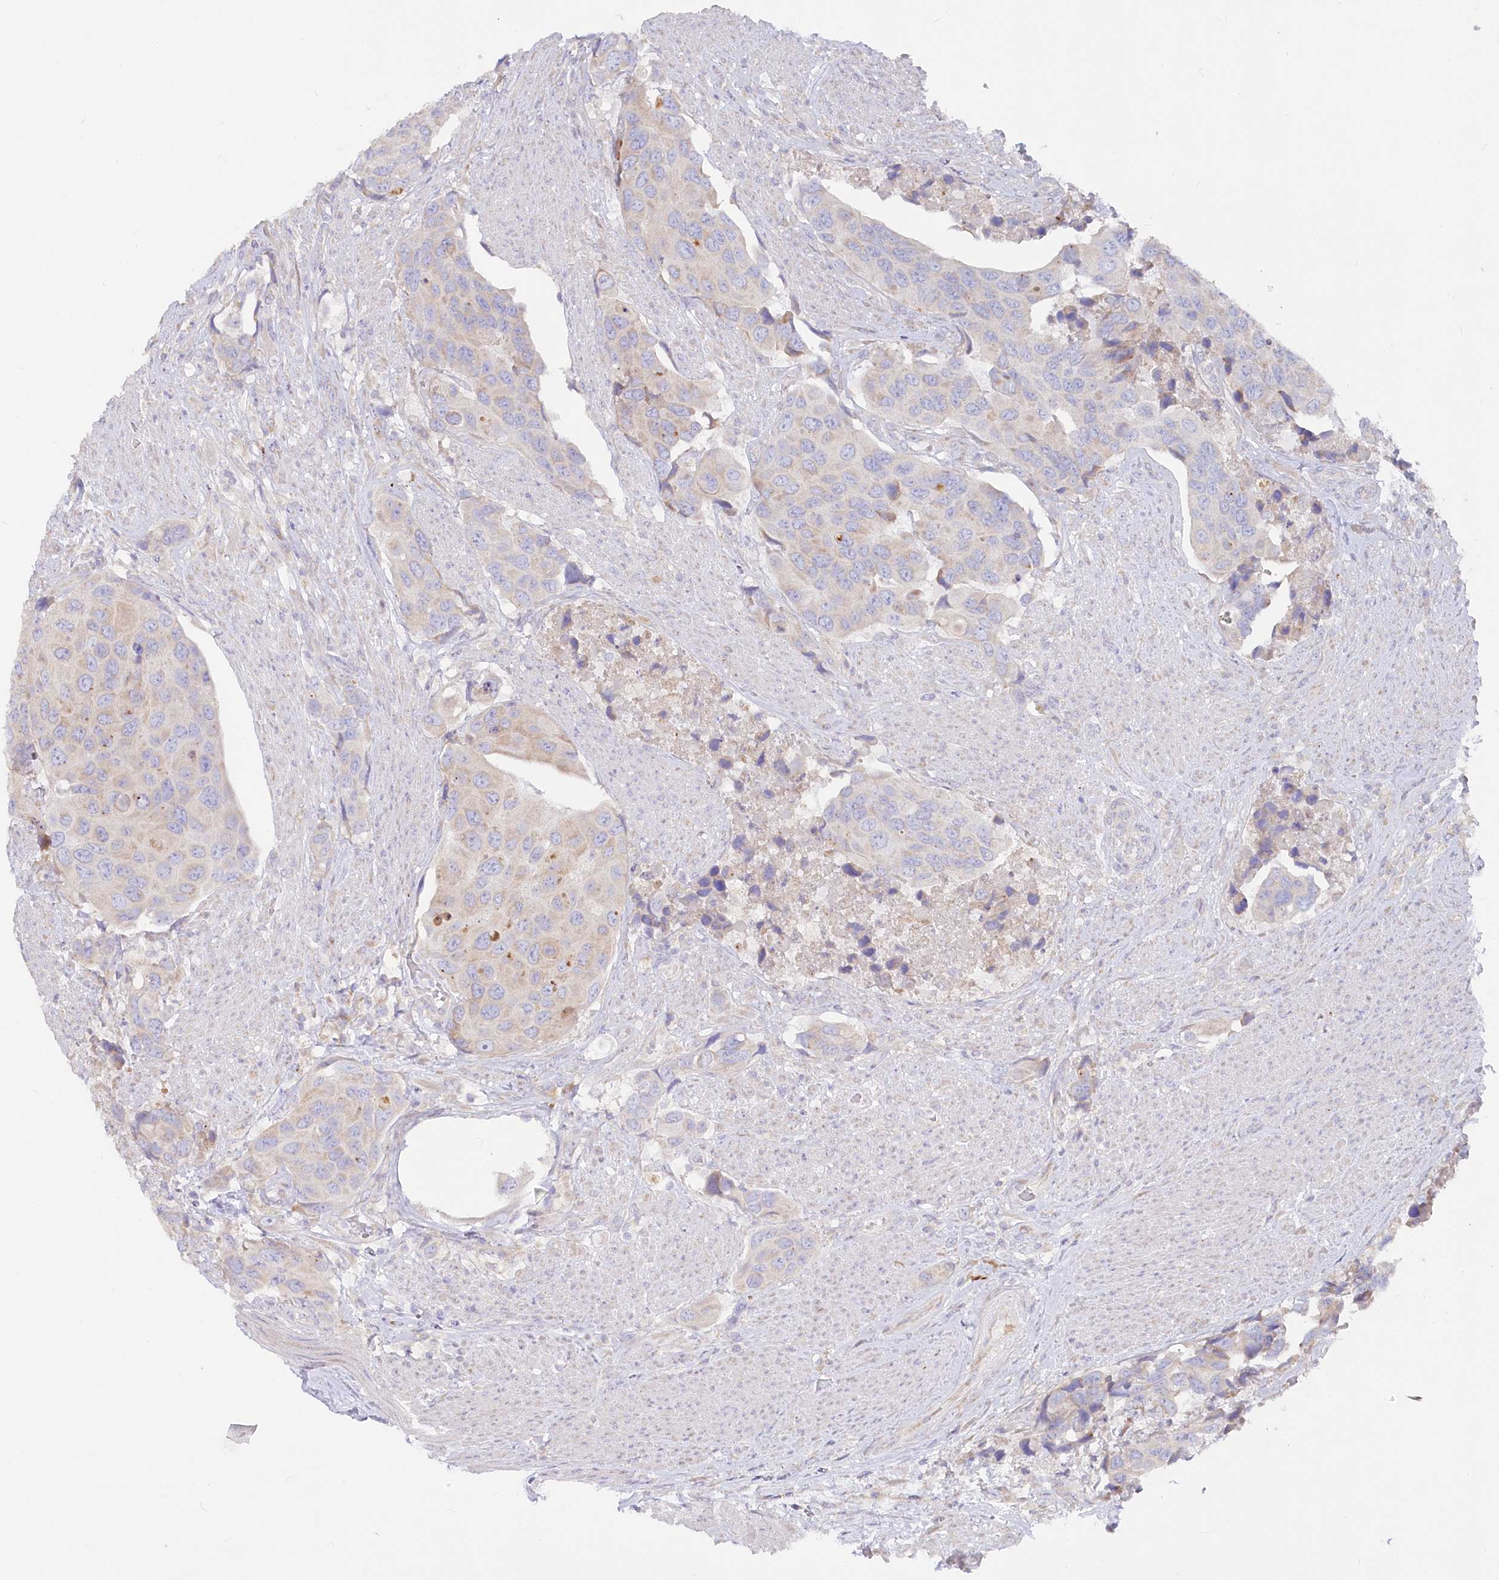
{"staining": {"intensity": "negative", "quantity": "none", "location": "none"}, "tissue": "urothelial cancer", "cell_type": "Tumor cells", "image_type": "cancer", "snomed": [{"axis": "morphology", "description": "Urothelial carcinoma, High grade"}, {"axis": "topography", "description": "Urinary bladder"}], "caption": "An image of human urothelial cancer is negative for staining in tumor cells.", "gene": "POGLUT1", "patient": {"sex": "male", "age": 74}}